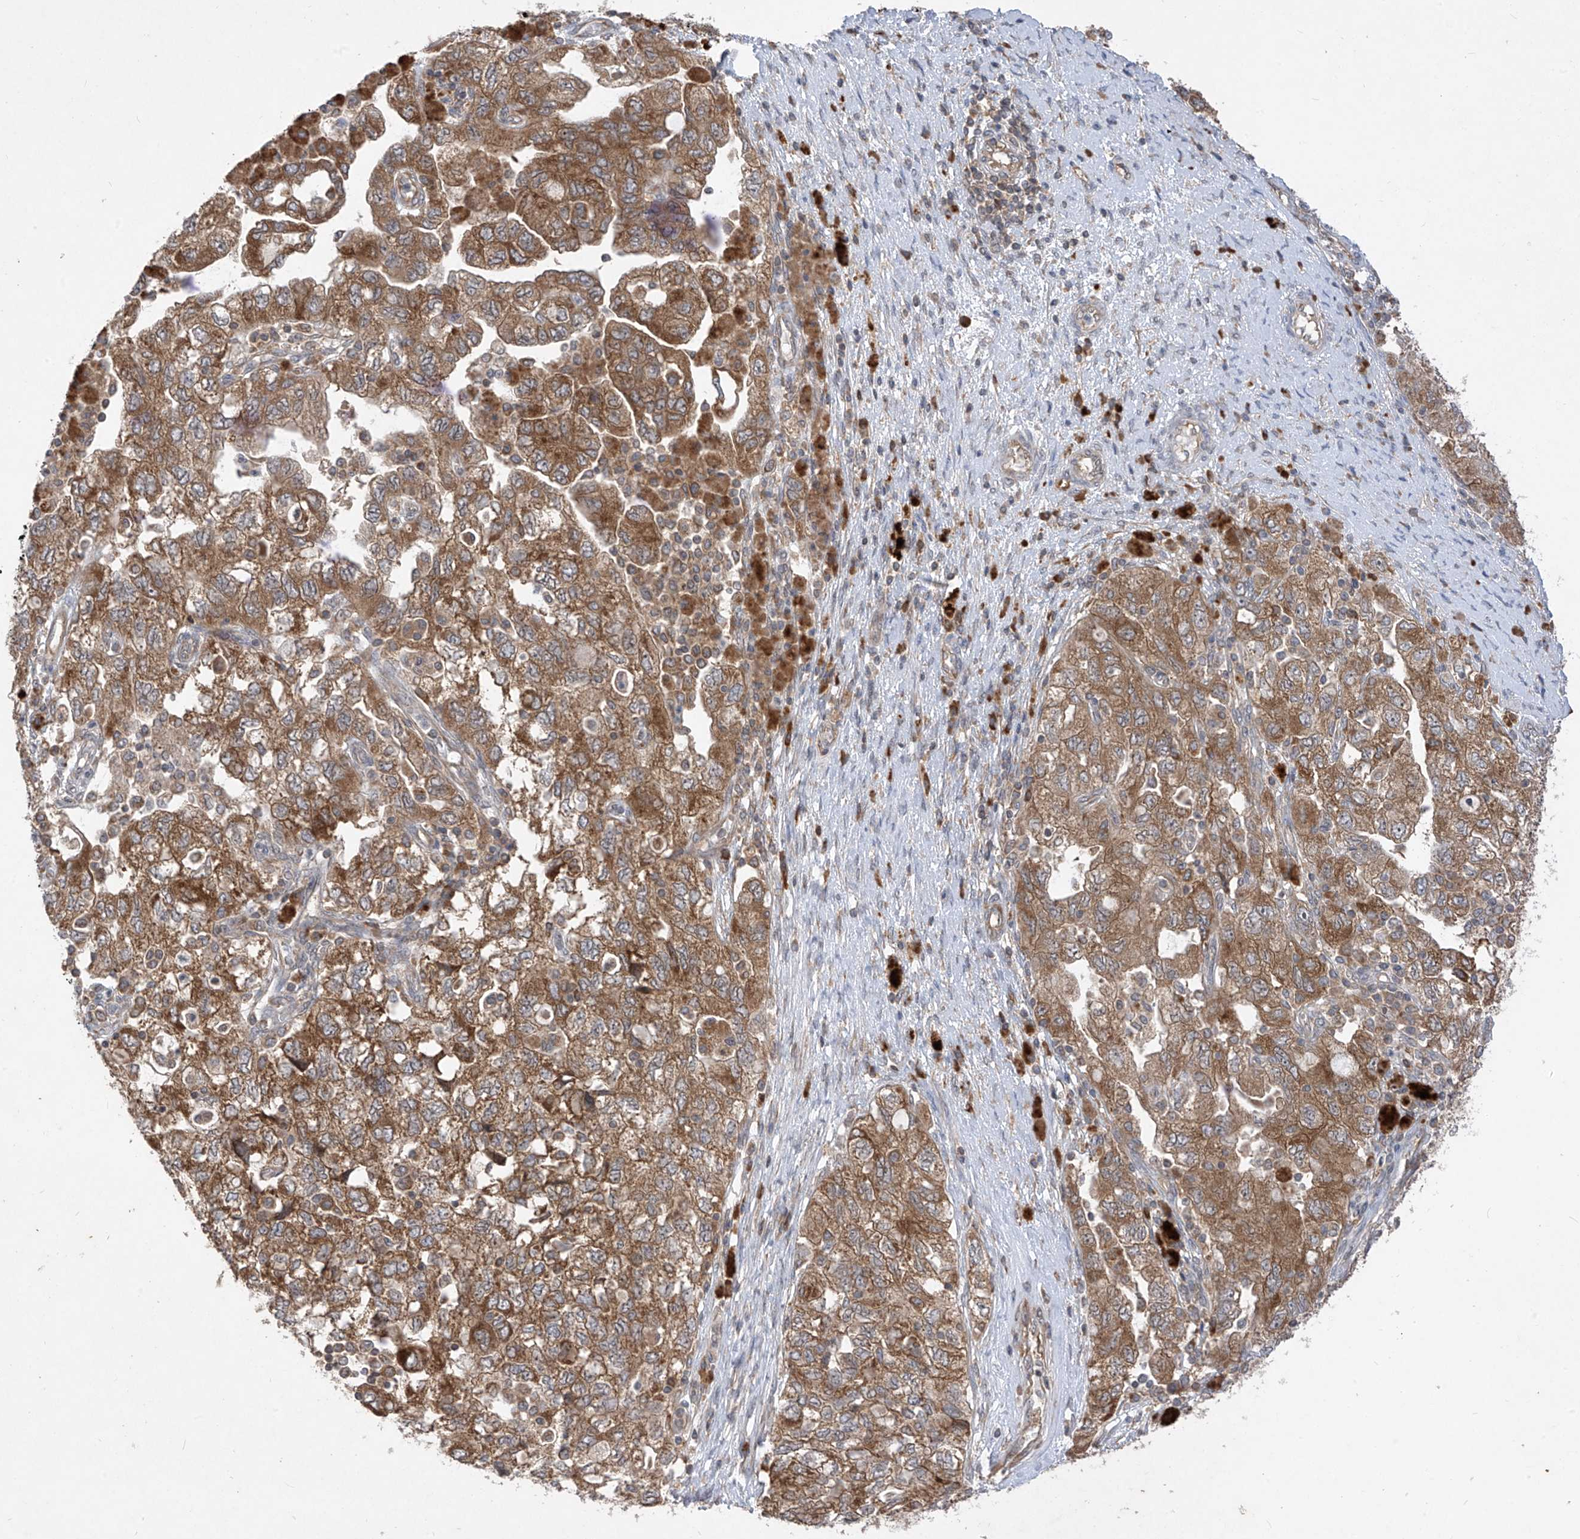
{"staining": {"intensity": "moderate", "quantity": ">75%", "location": "cytoplasmic/membranous"}, "tissue": "ovarian cancer", "cell_type": "Tumor cells", "image_type": "cancer", "snomed": [{"axis": "morphology", "description": "Carcinoma, NOS"}, {"axis": "morphology", "description": "Cystadenocarcinoma, serous, NOS"}, {"axis": "topography", "description": "Ovary"}], "caption": "This histopathology image displays immunohistochemistry staining of ovarian cancer (carcinoma), with medium moderate cytoplasmic/membranous staining in about >75% of tumor cells.", "gene": "RPL34", "patient": {"sex": "female", "age": 69}}